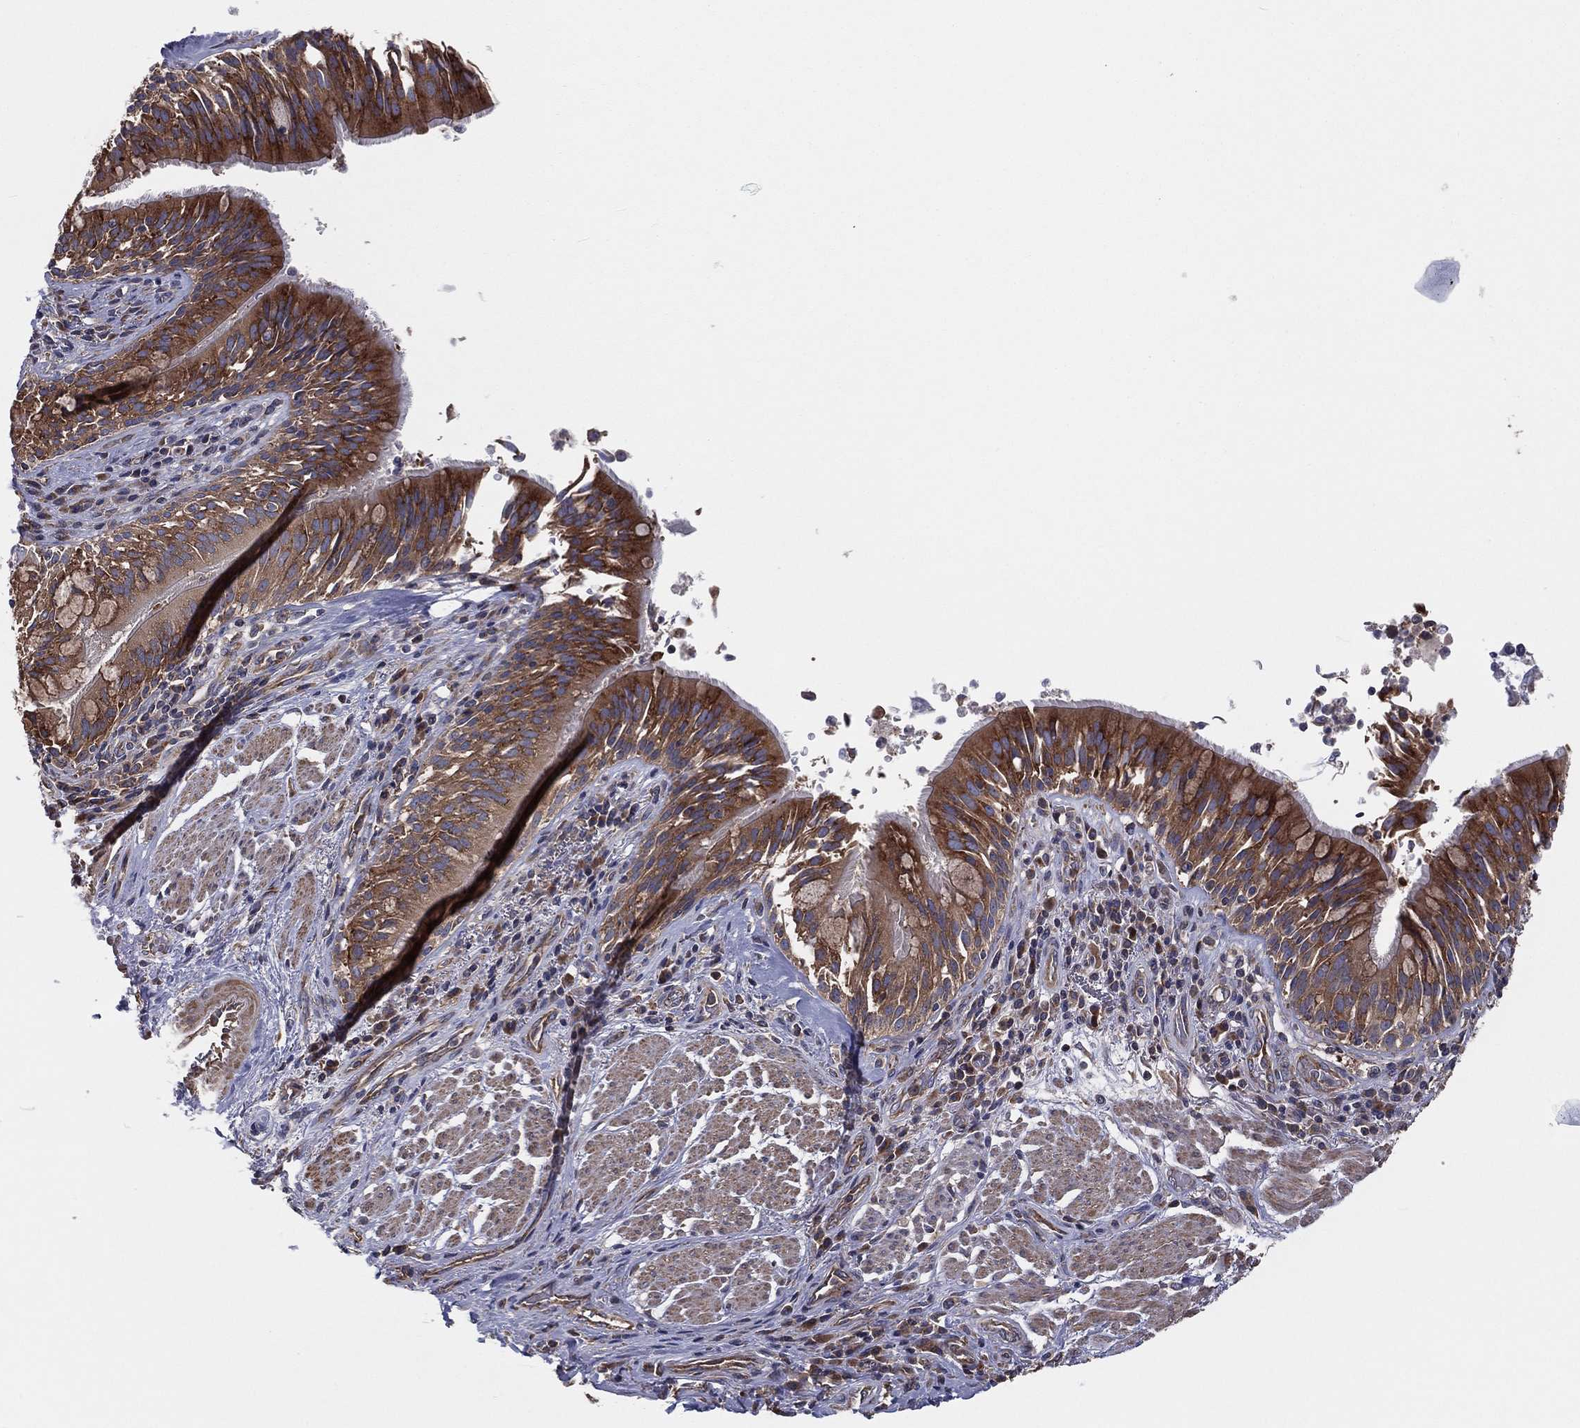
{"staining": {"intensity": "strong", "quantity": ">75%", "location": "cytoplasmic/membranous"}, "tissue": "bronchus", "cell_type": "Respiratory epithelial cells", "image_type": "normal", "snomed": [{"axis": "morphology", "description": "Normal tissue, NOS"}, {"axis": "morphology", "description": "Squamous cell carcinoma, NOS"}, {"axis": "topography", "description": "Bronchus"}, {"axis": "topography", "description": "Lung"}], "caption": "Immunohistochemical staining of normal bronchus shows strong cytoplasmic/membranous protein staining in about >75% of respiratory epithelial cells.", "gene": "EIF2B5", "patient": {"sex": "male", "age": 64}}